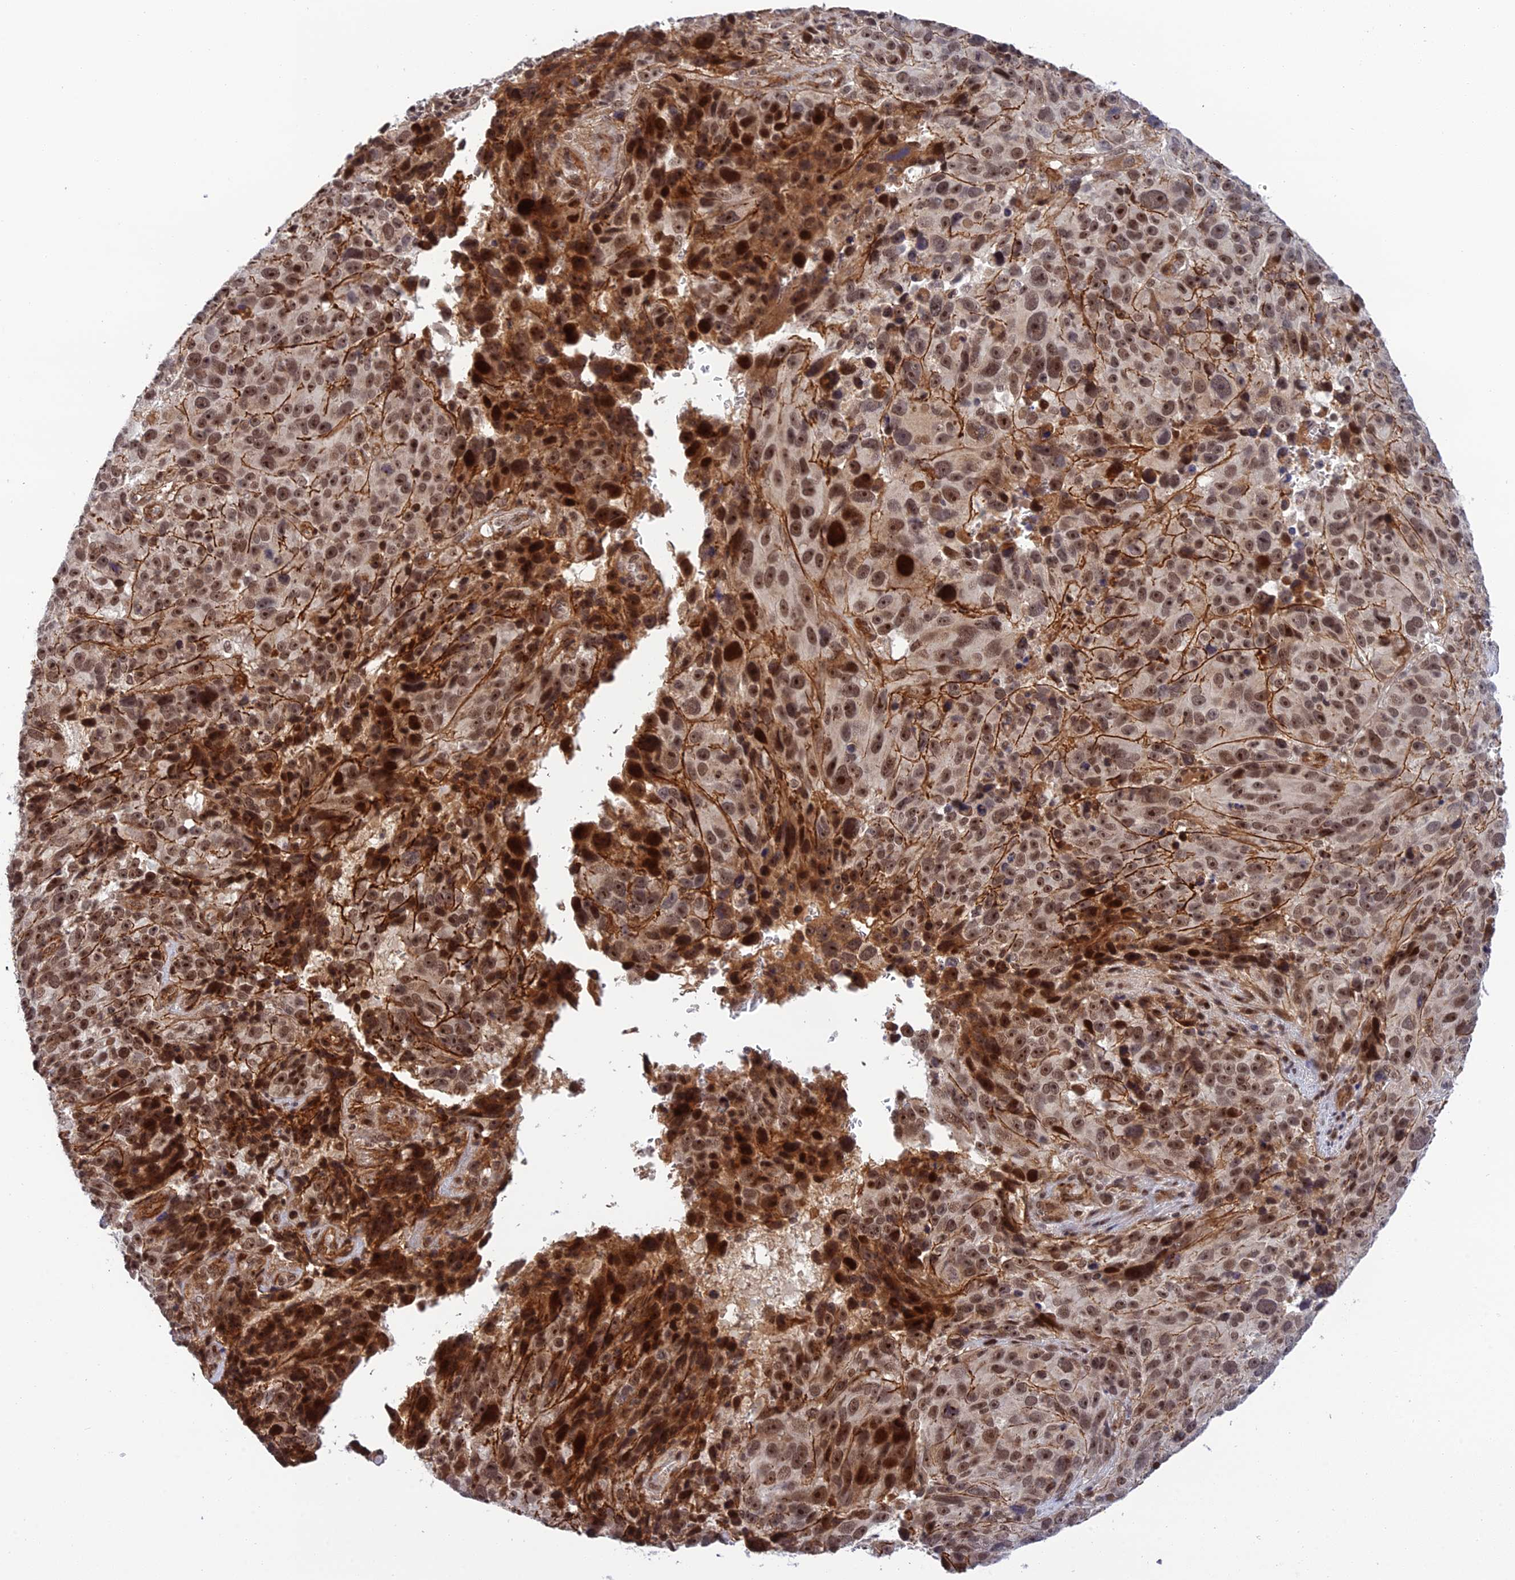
{"staining": {"intensity": "moderate", "quantity": ">75%", "location": "cytoplasmic/membranous,nuclear"}, "tissue": "melanoma", "cell_type": "Tumor cells", "image_type": "cancer", "snomed": [{"axis": "morphology", "description": "Malignant melanoma, NOS"}, {"axis": "topography", "description": "Skin"}], "caption": "Protein expression analysis of melanoma shows moderate cytoplasmic/membranous and nuclear positivity in about >75% of tumor cells.", "gene": "REXO1", "patient": {"sex": "male", "age": 84}}